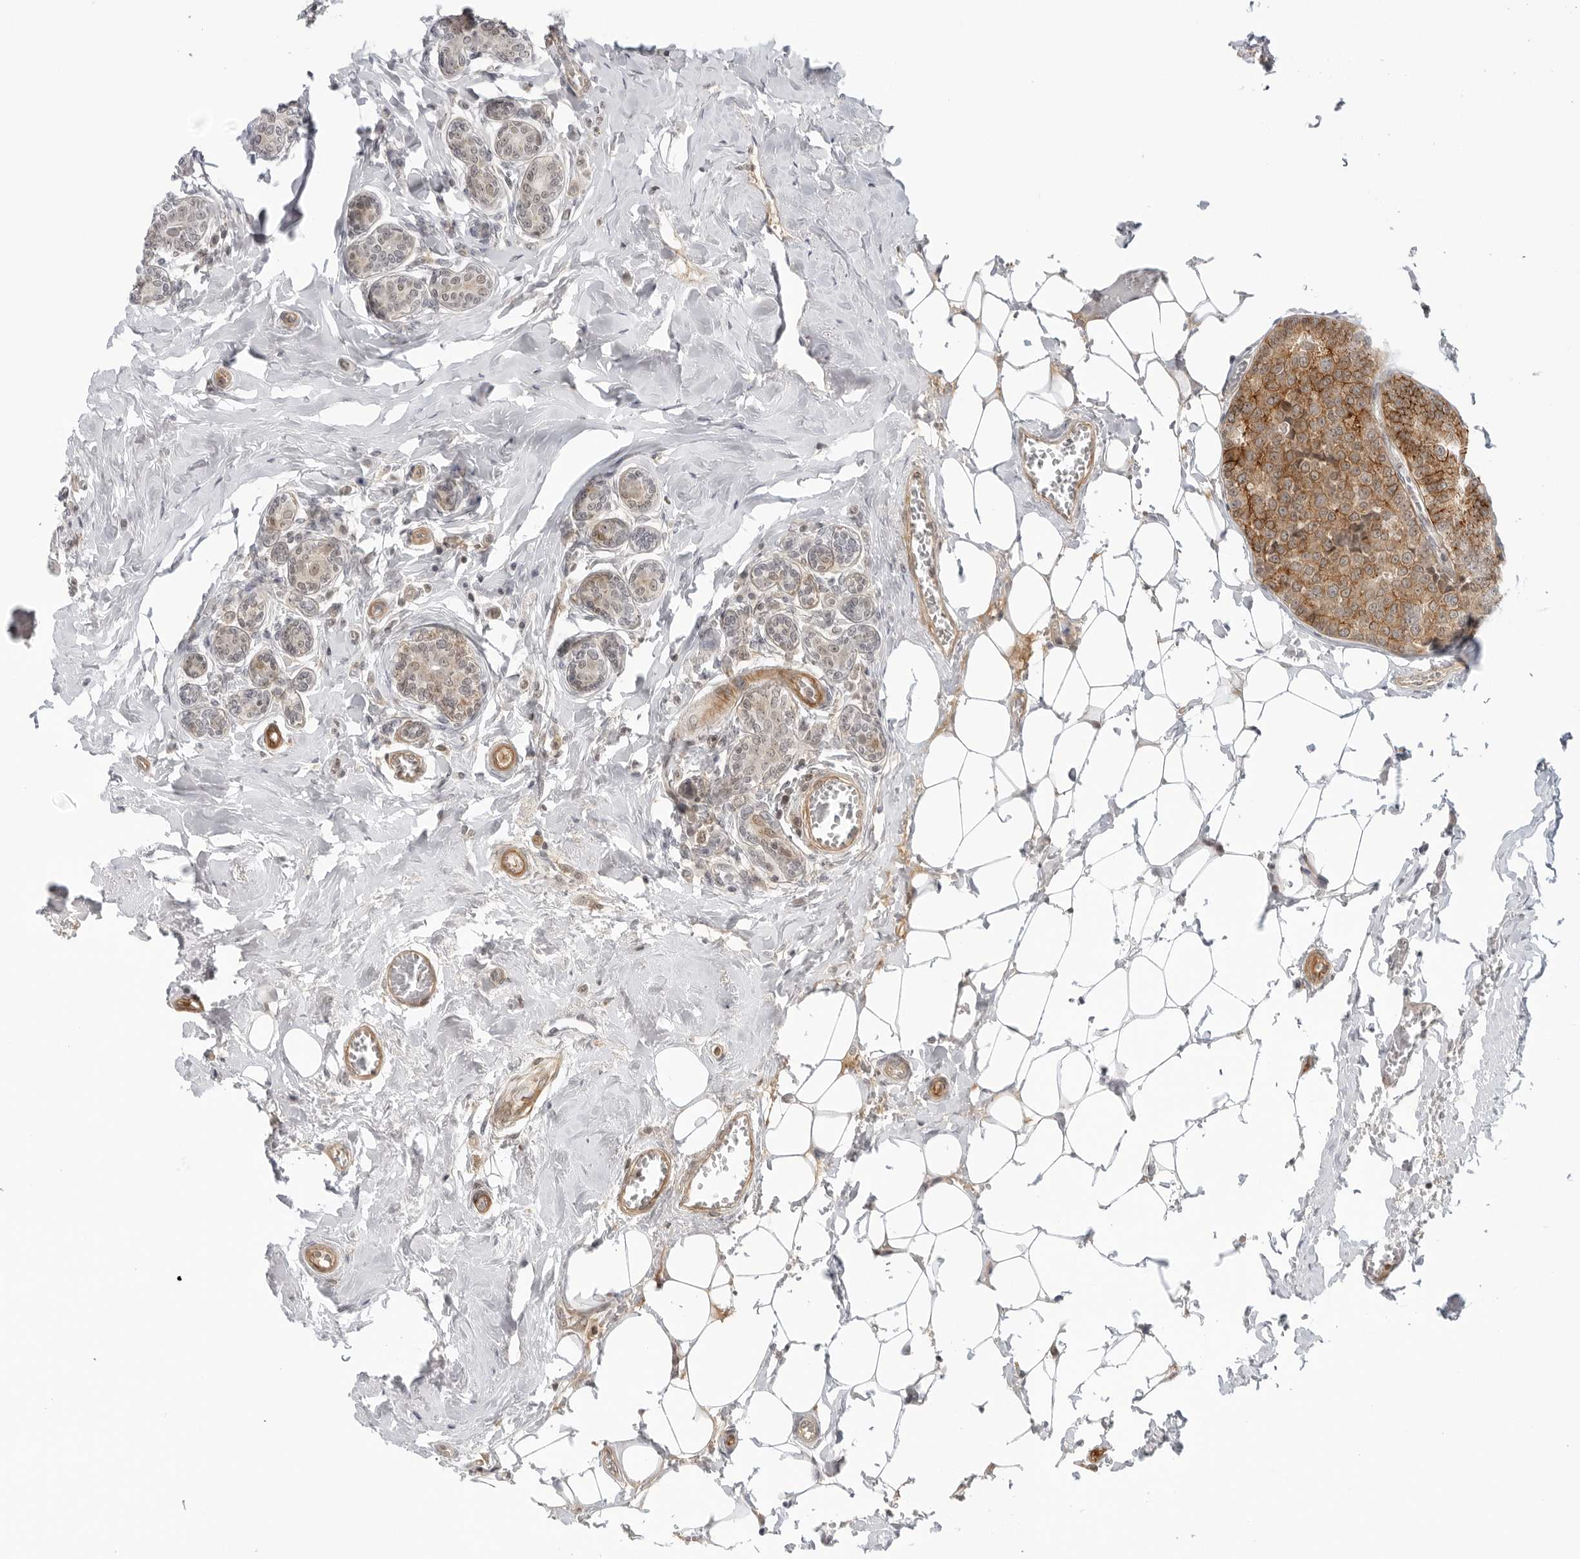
{"staining": {"intensity": "moderate", "quantity": ">75%", "location": "cytoplasmic/membranous"}, "tissue": "breast cancer", "cell_type": "Tumor cells", "image_type": "cancer", "snomed": [{"axis": "morphology", "description": "Normal tissue, NOS"}, {"axis": "morphology", "description": "Duct carcinoma"}, {"axis": "topography", "description": "Breast"}], "caption": "Breast cancer (intraductal carcinoma) stained with a brown dye displays moderate cytoplasmic/membranous positive positivity in approximately >75% of tumor cells.", "gene": "SUGCT", "patient": {"sex": "female", "age": 43}}